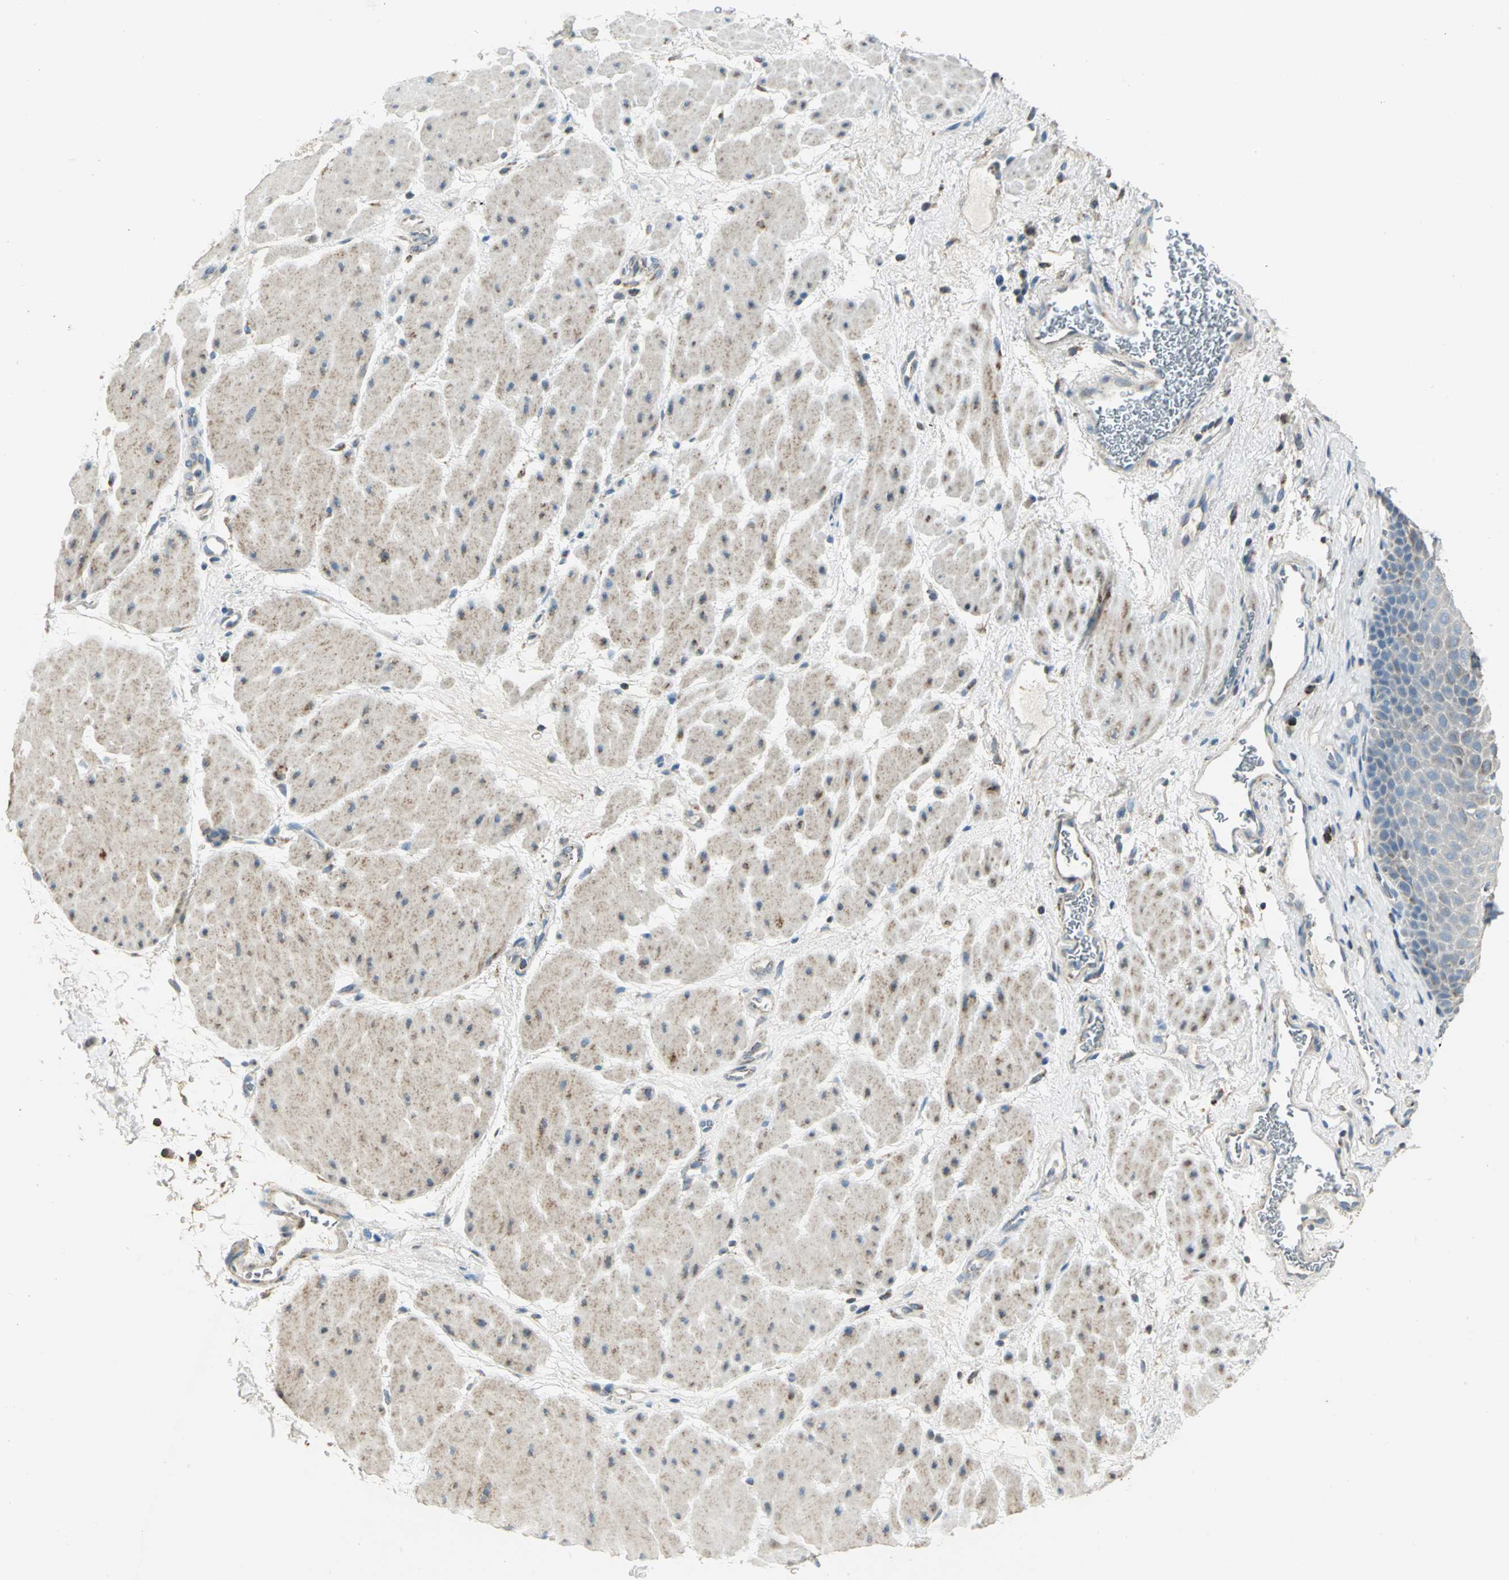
{"staining": {"intensity": "moderate", "quantity": "<25%", "location": "cytoplasmic/membranous"}, "tissue": "esophagus", "cell_type": "Squamous epithelial cells", "image_type": "normal", "snomed": [{"axis": "morphology", "description": "Normal tissue, NOS"}, {"axis": "topography", "description": "Esophagus"}], "caption": "Protein analysis of normal esophagus shows moderate cytoplasmic/membranous staining in approximately <25% of squamous epithelial cells.", "gene": "ACADM", "patient": {"sex": "male", "age": 48}}